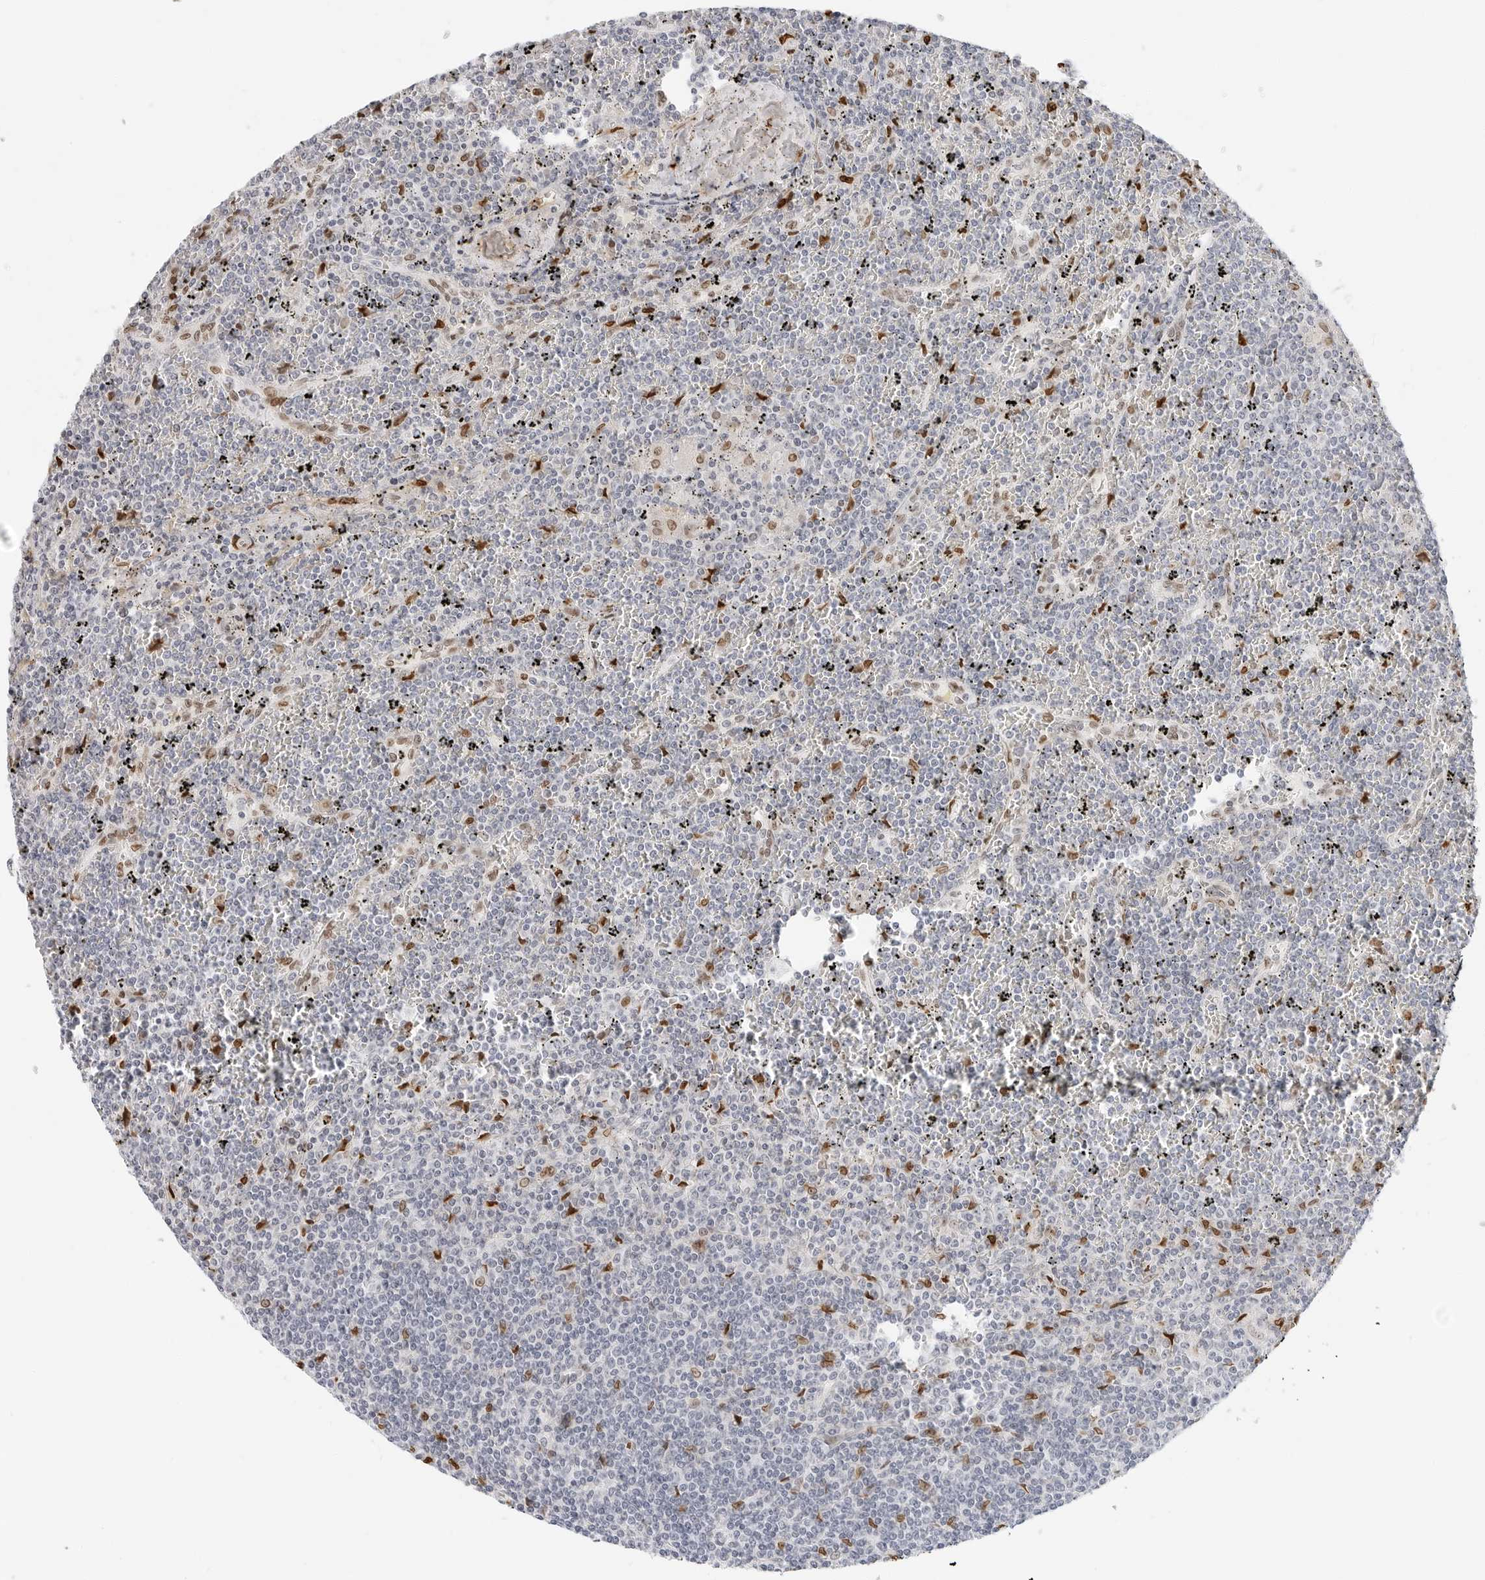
{"staining": {"intensity": "negative", "quantity": "none", "location": "none"}, "tissue": "lymphoma", "cell_type": "Tumor cells", "image_type": "cancer", "snomed": [{"axis": "morphology", "description": "Malignant lymphoma, non-Hodgkin's type, Low grade"}, {"axis": "topography", "description": "Spleen"}], "caption": "Image shows no protein staining in tumor cells of malignant lymphoma, non-Hodgkin's type (low-grade) tissue.", "gene": "SPIDR", "patient": {"sex": "female", "age": 19}}